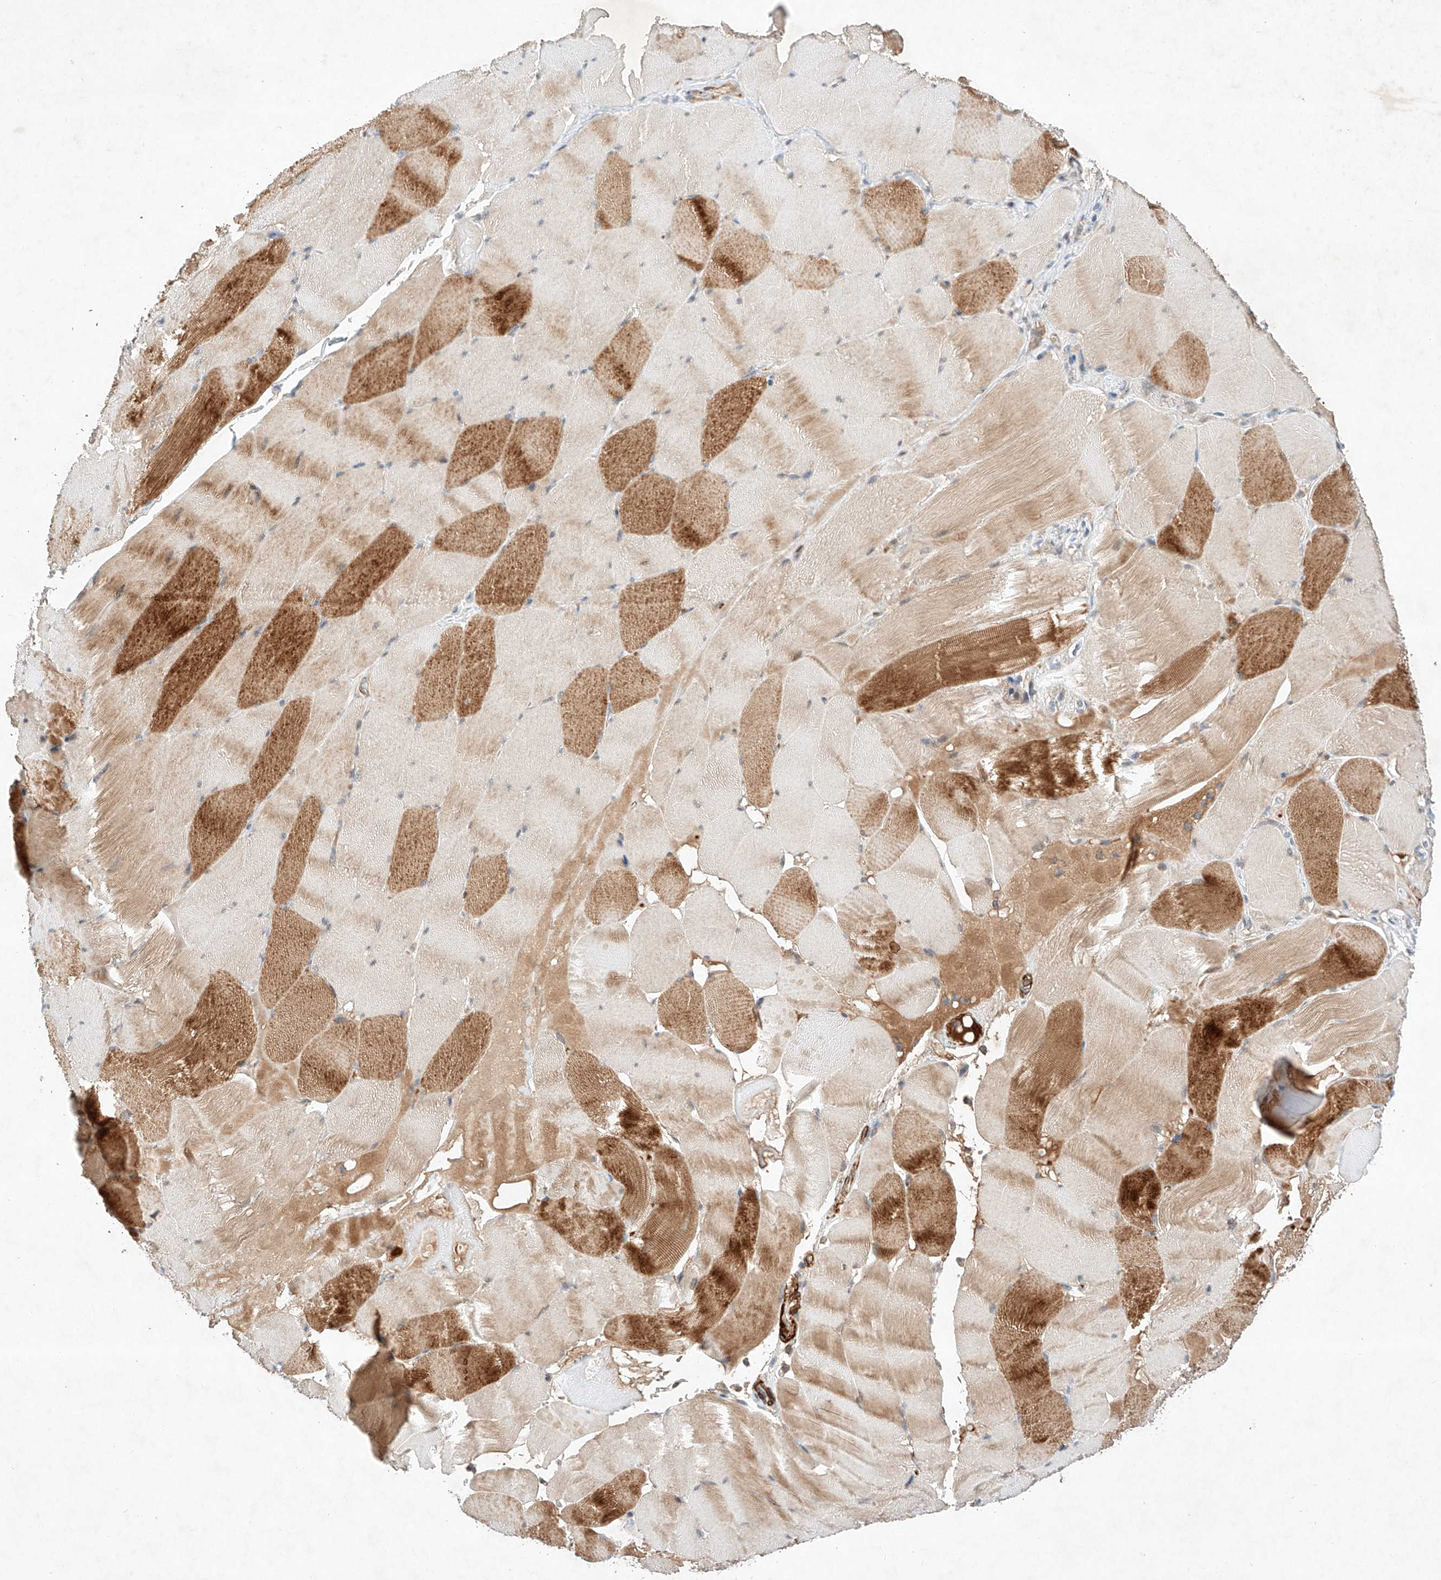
{"staining": {"intensity": "strong", "quantity": "25%-75%", "location": "cytoplasmic/membranous"}, "tissue": "skeletal muscle", "cell_type": "Myocytes", "image_type": "normal", "snomed": [{"axis": "morphology", "description": "Normal tissue, NOS"}, {"axis": "topography", "description": "Skeletal muscle"}], "caption": "Immunohistochemical staining of benign skeletal muscle displays high levels of strong cytoplasmic/membranous staining in about 25%-75% of myocytes.", "gene": "ARHGAP33", "patient": {"sex": "male", "age": 62}}